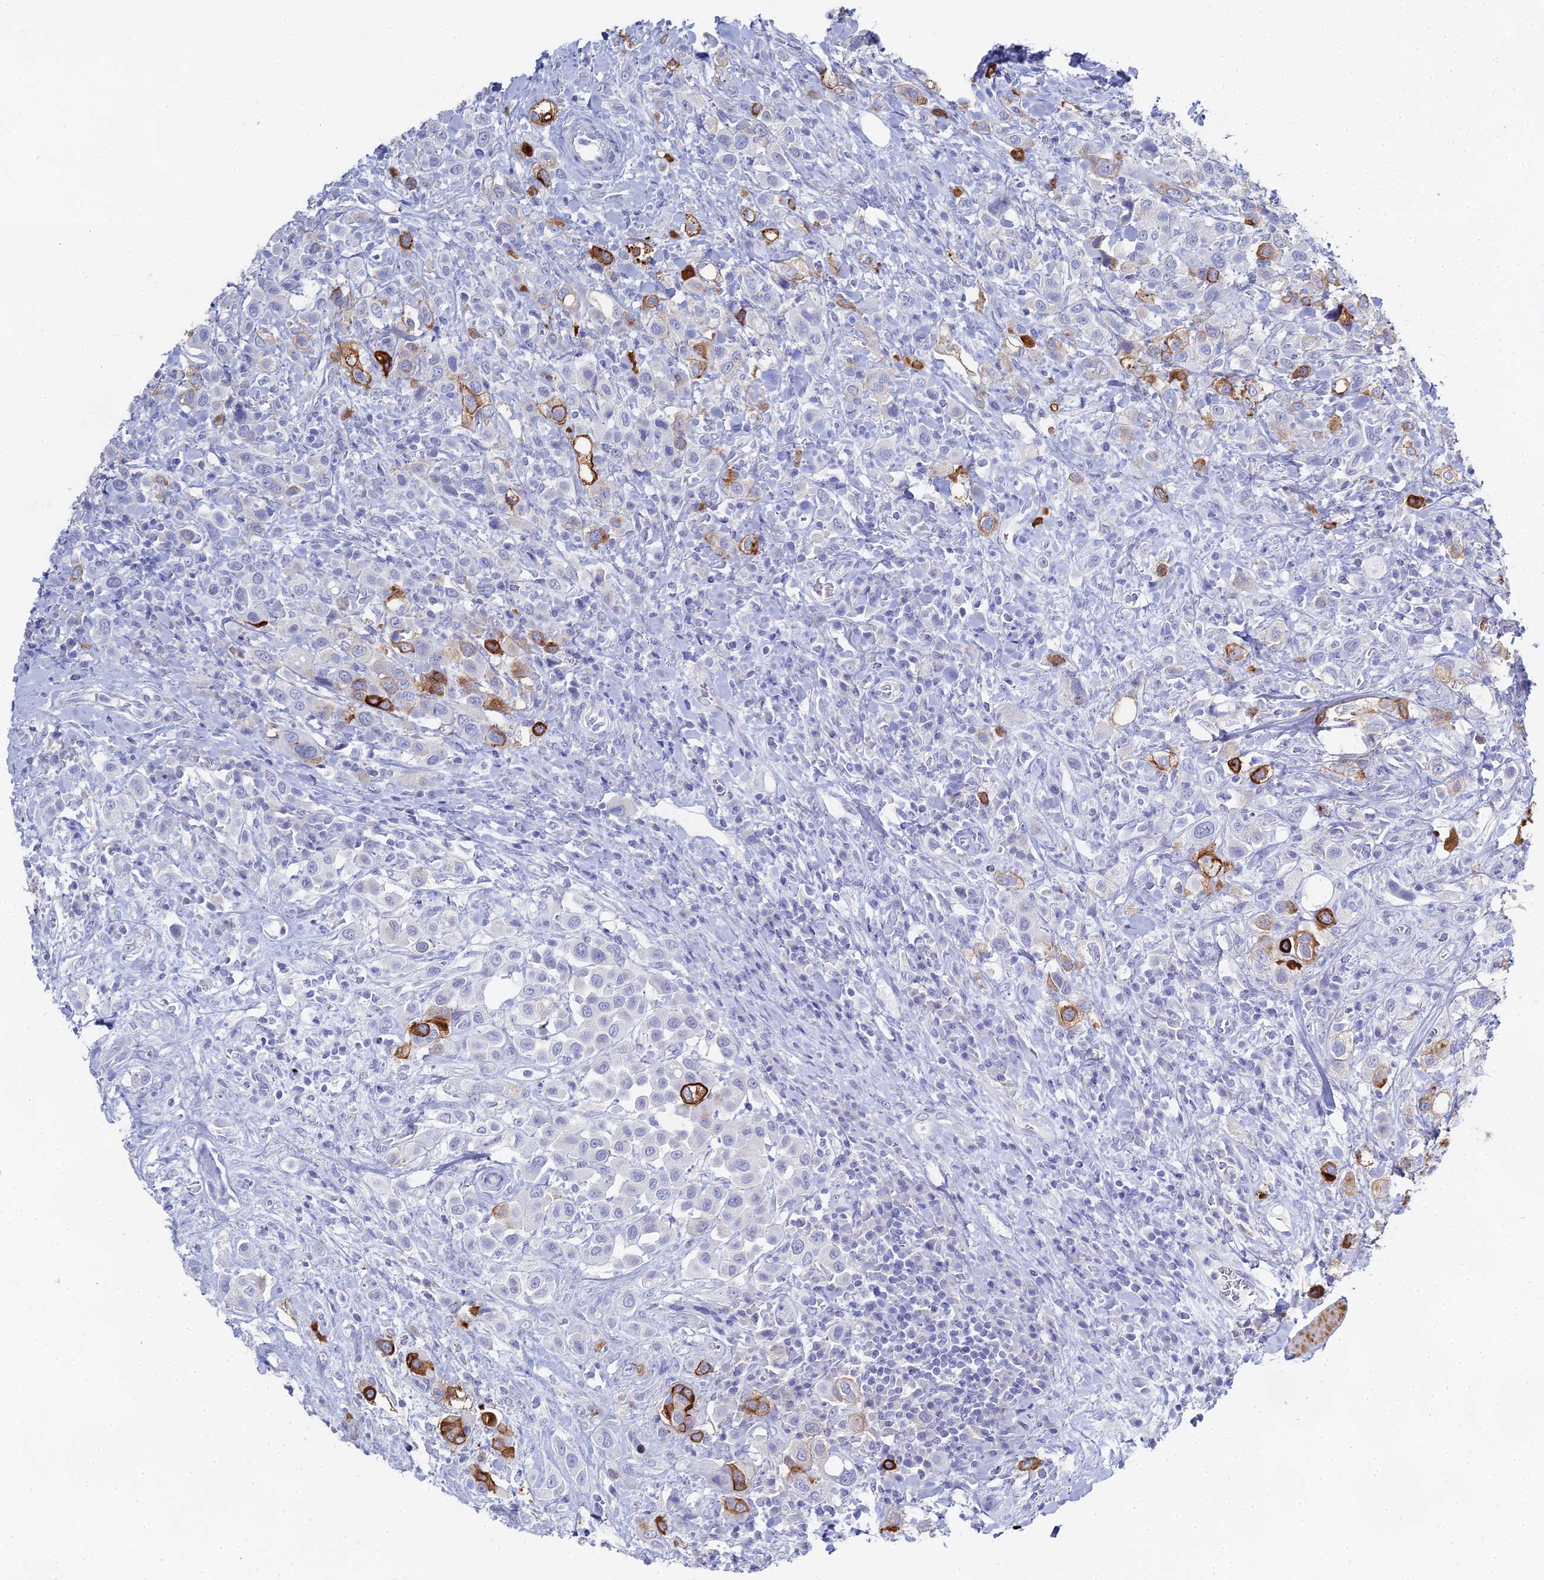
{"staining": {"intensity": "strong", "quantity": "<25%", "location": "cytoplasmic/membranous"}, "tissue": "urothelial cancer", "cell_type": "Tumor cells", "image_type": "cancer", "snomed": [{"axis": "morphology", "description": "Urothelial carcinoma, High grade"}, {"axis": "topography", "description": "Urinary bladder"}], "caption": "Immunohistochemical staining of urothelial cancer demonstrates medium levels of strong cytoplasmic/membranous staining in approximately <25% of tumor cells.", "gene": "ALPP", "patient": {"sex": "male", "age": 50}}